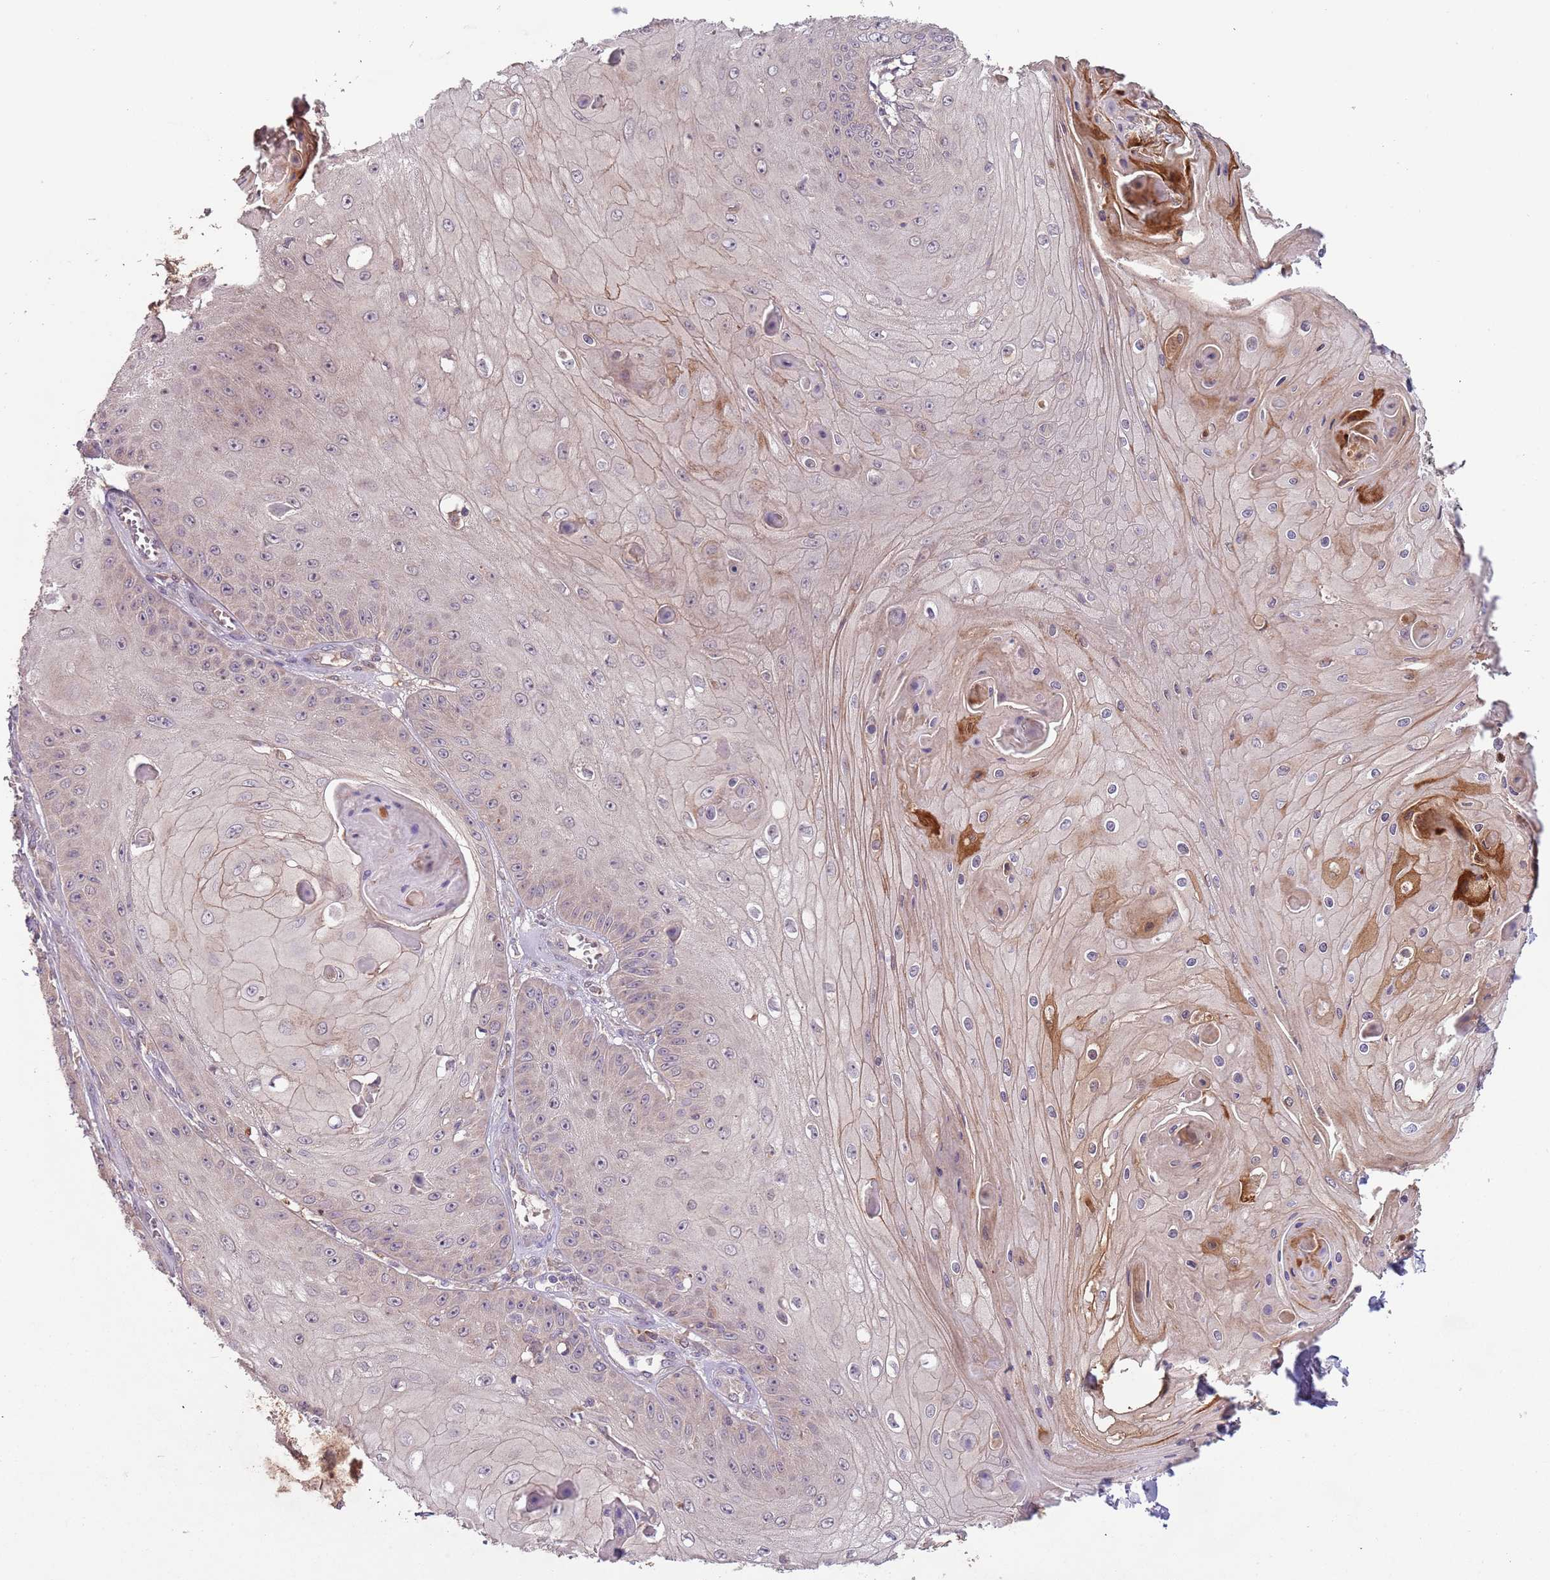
{"staining": {"intensity": "weak", "quantity": "<25%", "location": "cytoplasmic/membranous"}, "tissue": "skin cancer", "cell_type": "Tumor cells", "image_type": "cancer", "snomed": [{"axis": "morphology", "description": "Squamous cell carcinoma, NOS"}, {"axis": "topography", "description": "Skin"}], "caption": "Human skin cancer (squamous cell carcinoma) stained for a protein using immunohistochemistry exhibits no staining in tumor cells.", "gene": "FECH", "patient": {"sex": "male", "age": 70}}